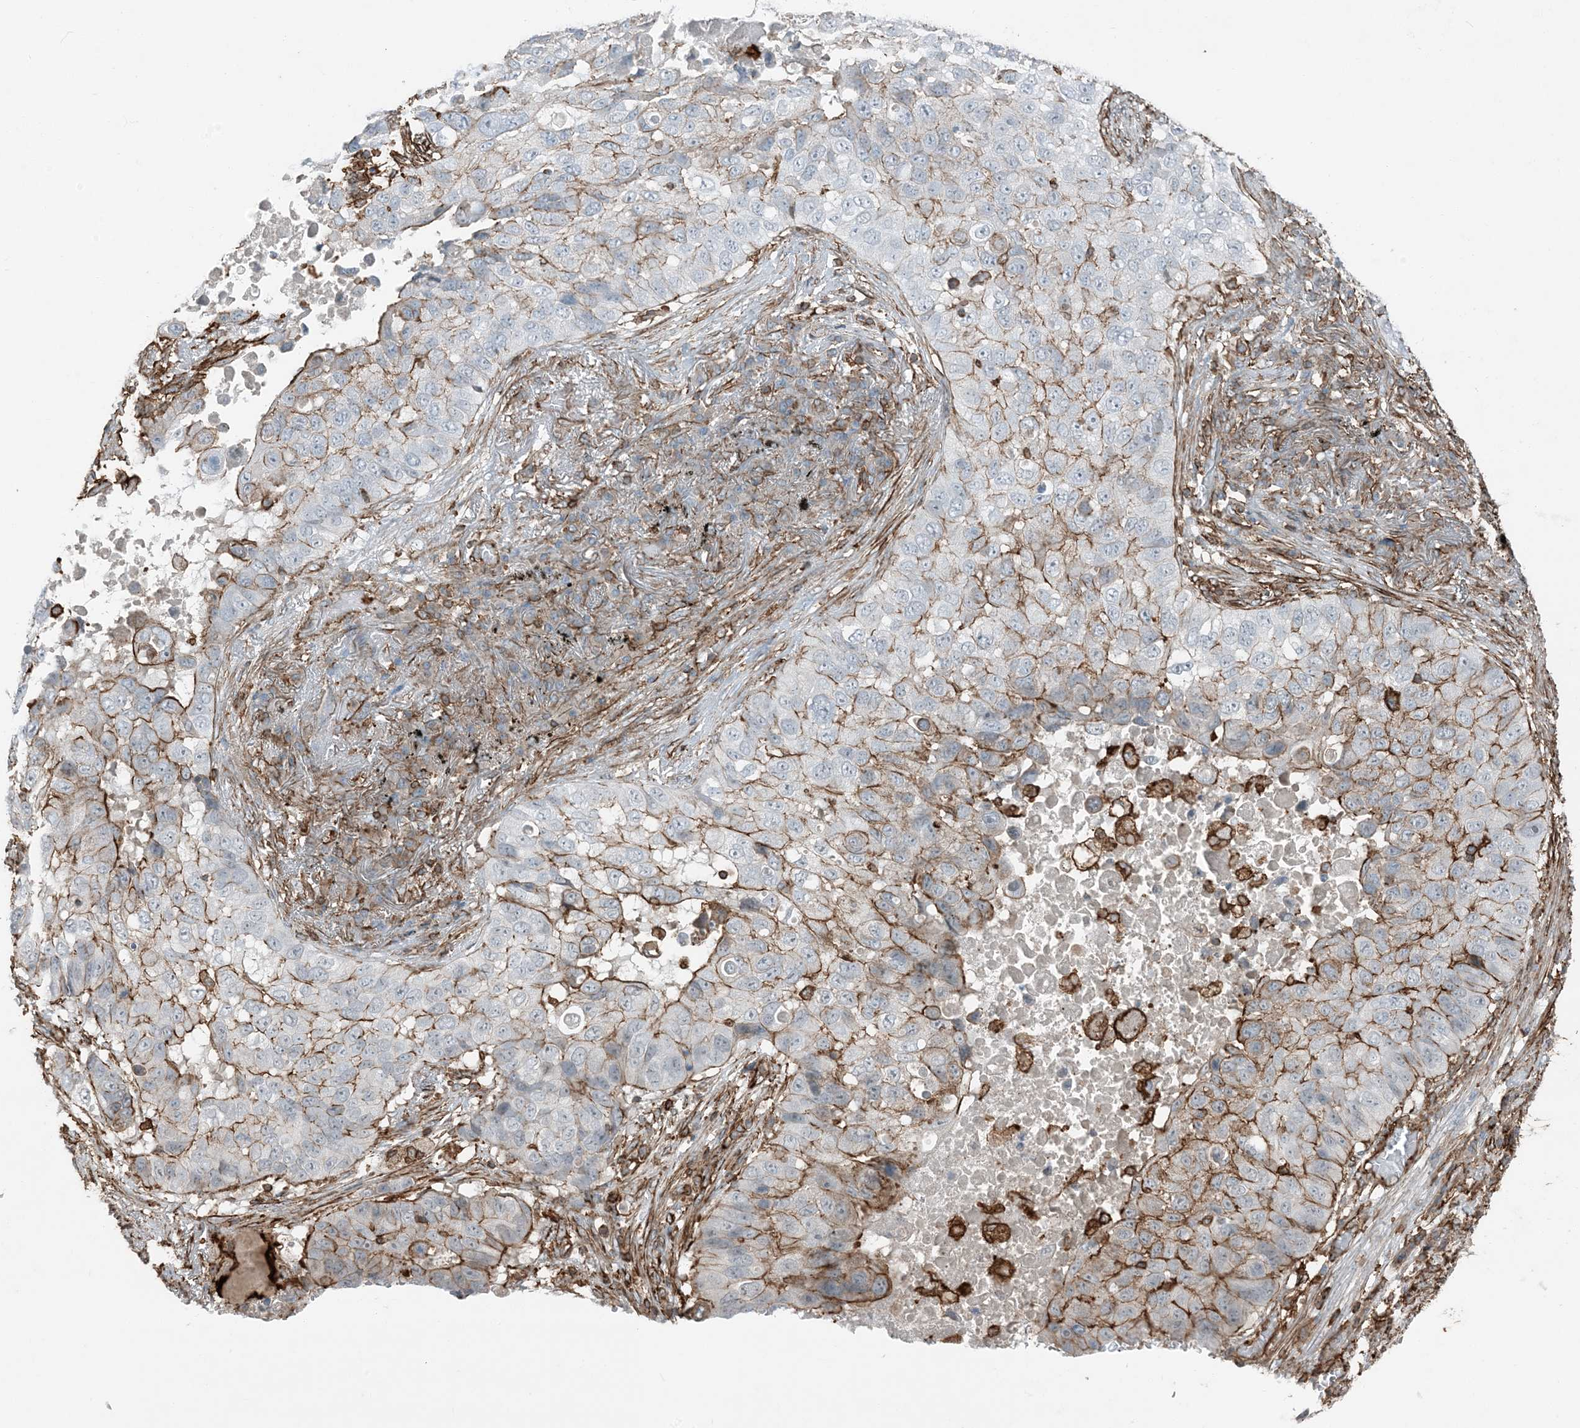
{"staining": {"intensity": "moderate", "quantity": "<25%", "location": "cytoplasmic/membranous"}, "tissue": "lung cancer", "cell_type": "Tumor cells", "image_type": "cancer", "snomed": [{"axis": "morphology", "description": "Squamous cell carcinoma, NOS"}, {"axis": "topography", "description": "Lung"}], "caption": "A low amount of moderate cytoplasmic/membranous expression is seen in approximately <25% of tumor cells in lung cancer tissue. The staining was performed using DAB to visualize the protein expression in brown, while the nuclei were stained in blue with hematoxylin (Magnification: 20x).", "gene": "APOBEC3C", "patient": {"sex": "male", "age": 57}}